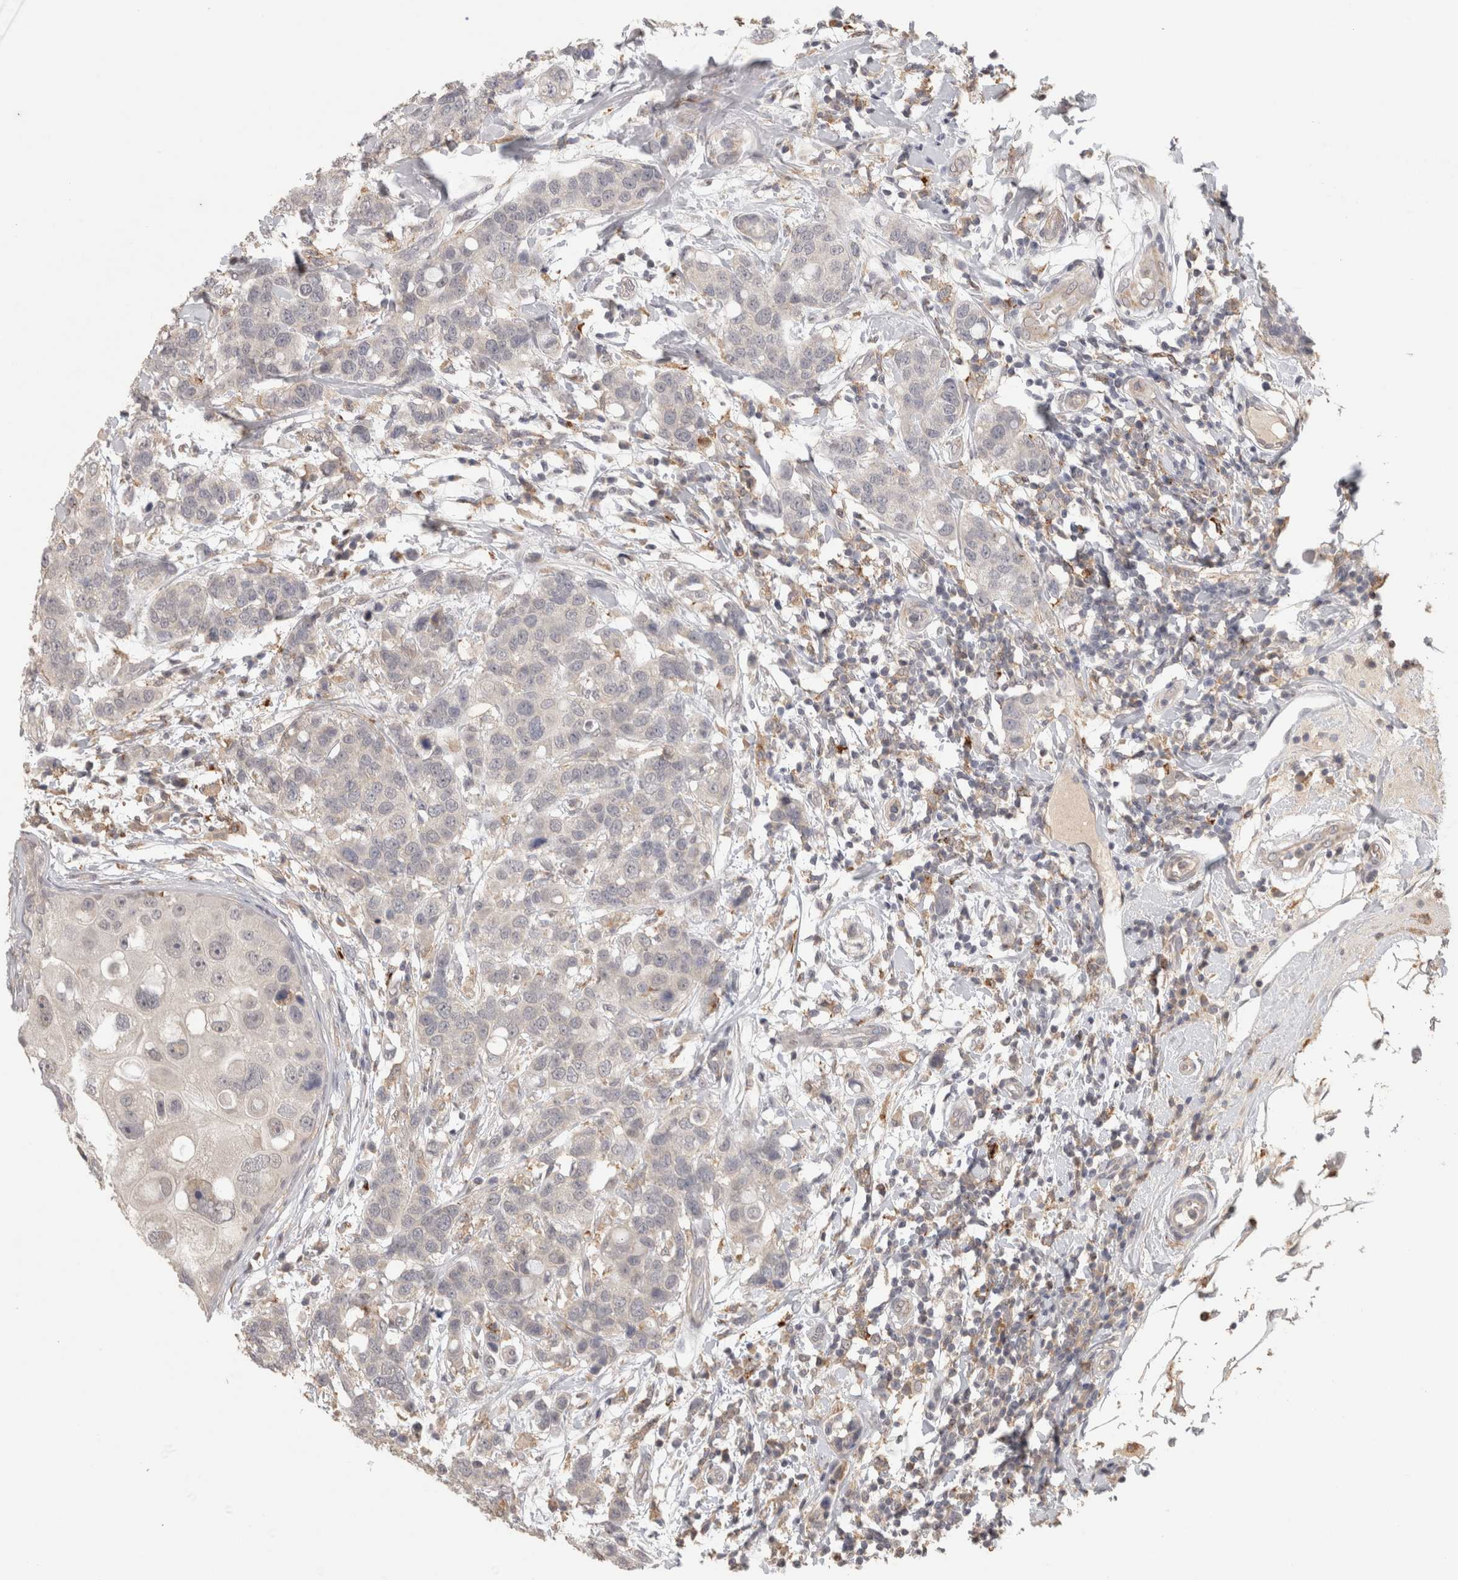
{"staining": {"intensity": "negative", "quantity": "none", "location": "none"}, "tissue": "breast cancer", "cell_type": "Tumor cells", "image_type": "cancer", "snomed": [{"axis": "morphology", "description": "Duct carcinoma"}, {"axis": "topography", "description": "Breast"}], "caption": "Breast cancer stained for a protein using IHC shows no staining tumor cells.", "gene": "HAVCR2", "patient": {"sex": "female", "age": 27}}